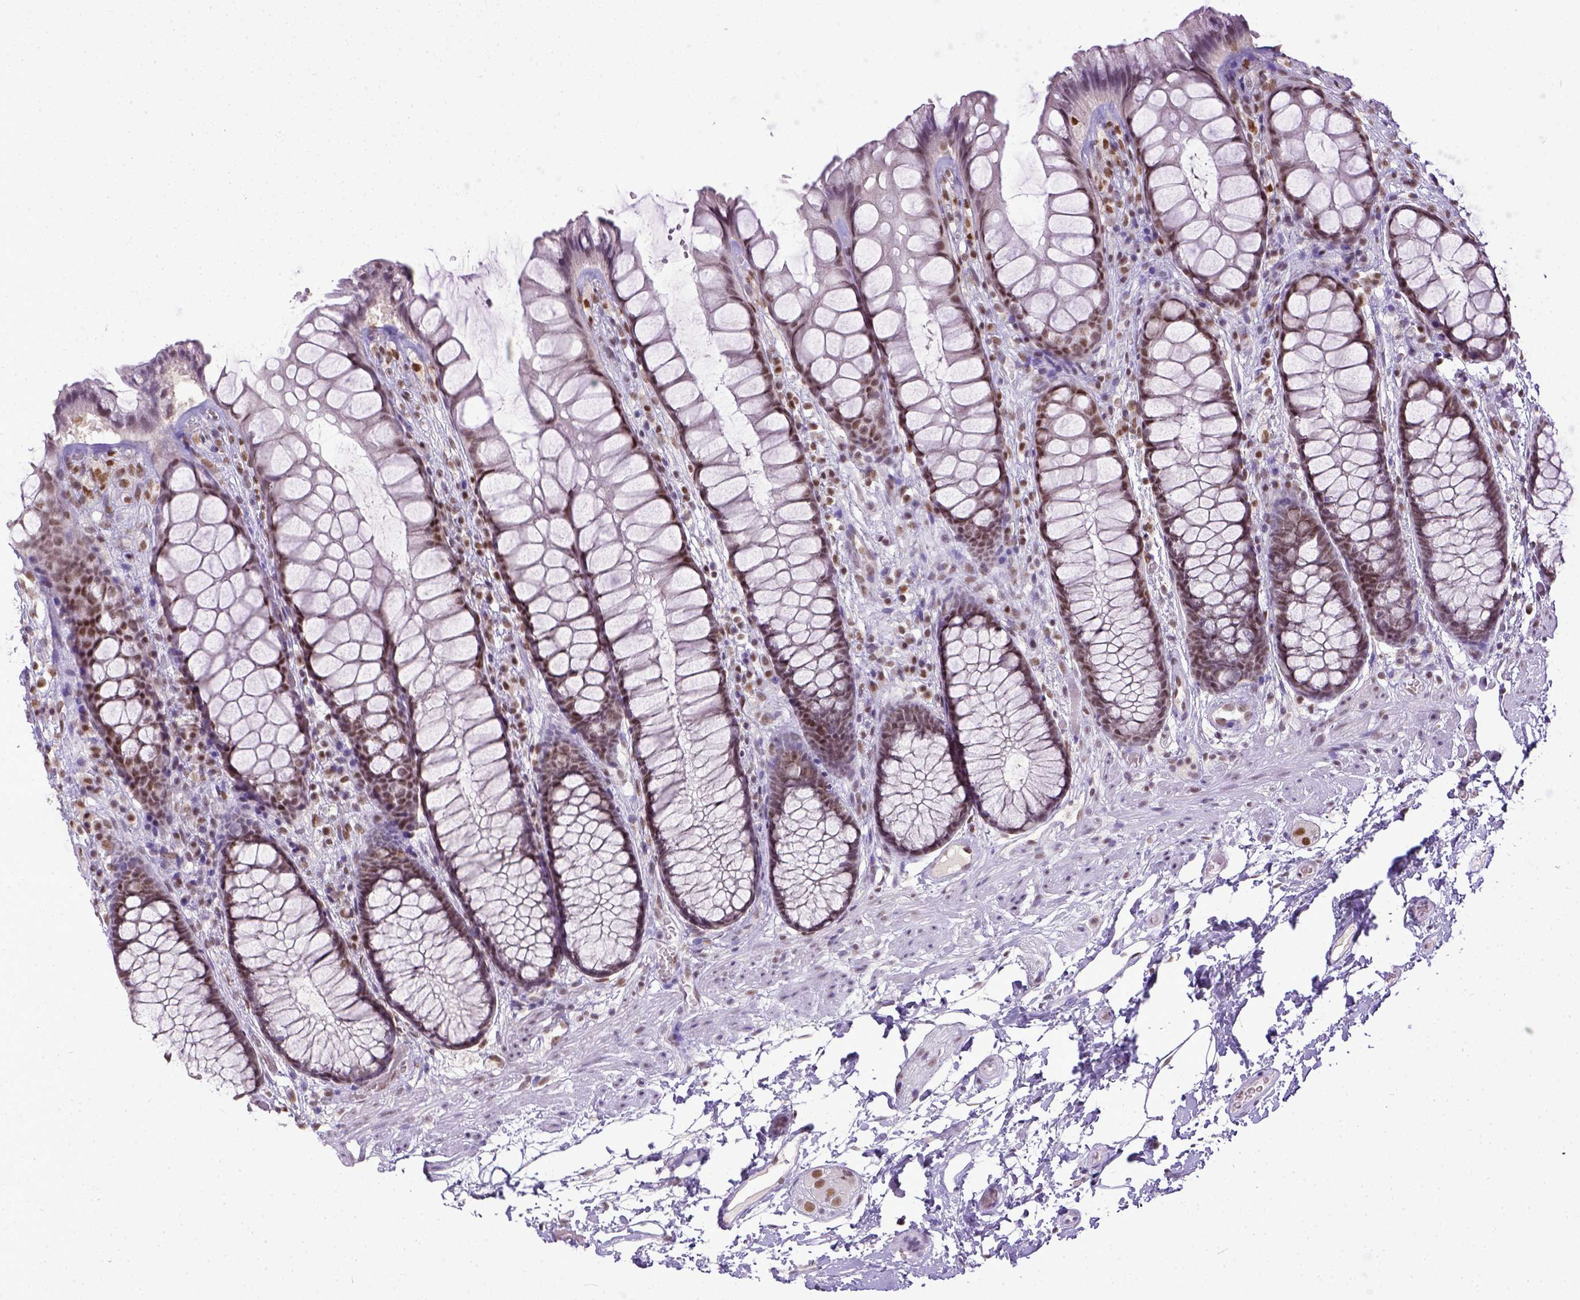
{"staining": {"intensity": "moderate", "quantity": ">75%", "location": "nuclear"}, "tissue": "rectum", "cell_type": "Glandular cells", "image_type": "normal", "snomed": [{"axis": "morphology", "description": "Normal tissue, NOS"}, {"axis": "topography", "description": "Rectum"}], "caption": "Immunohistochemistry histopathology image of normal rectum: rectum stained using IHC displays medium levels of moderate protein expression localized specifically in the nuclear of glandular cells, appearing as a nuclear brown color.", "gene": "ERCC1", "patient": {"sex": "female", "age": 62}}